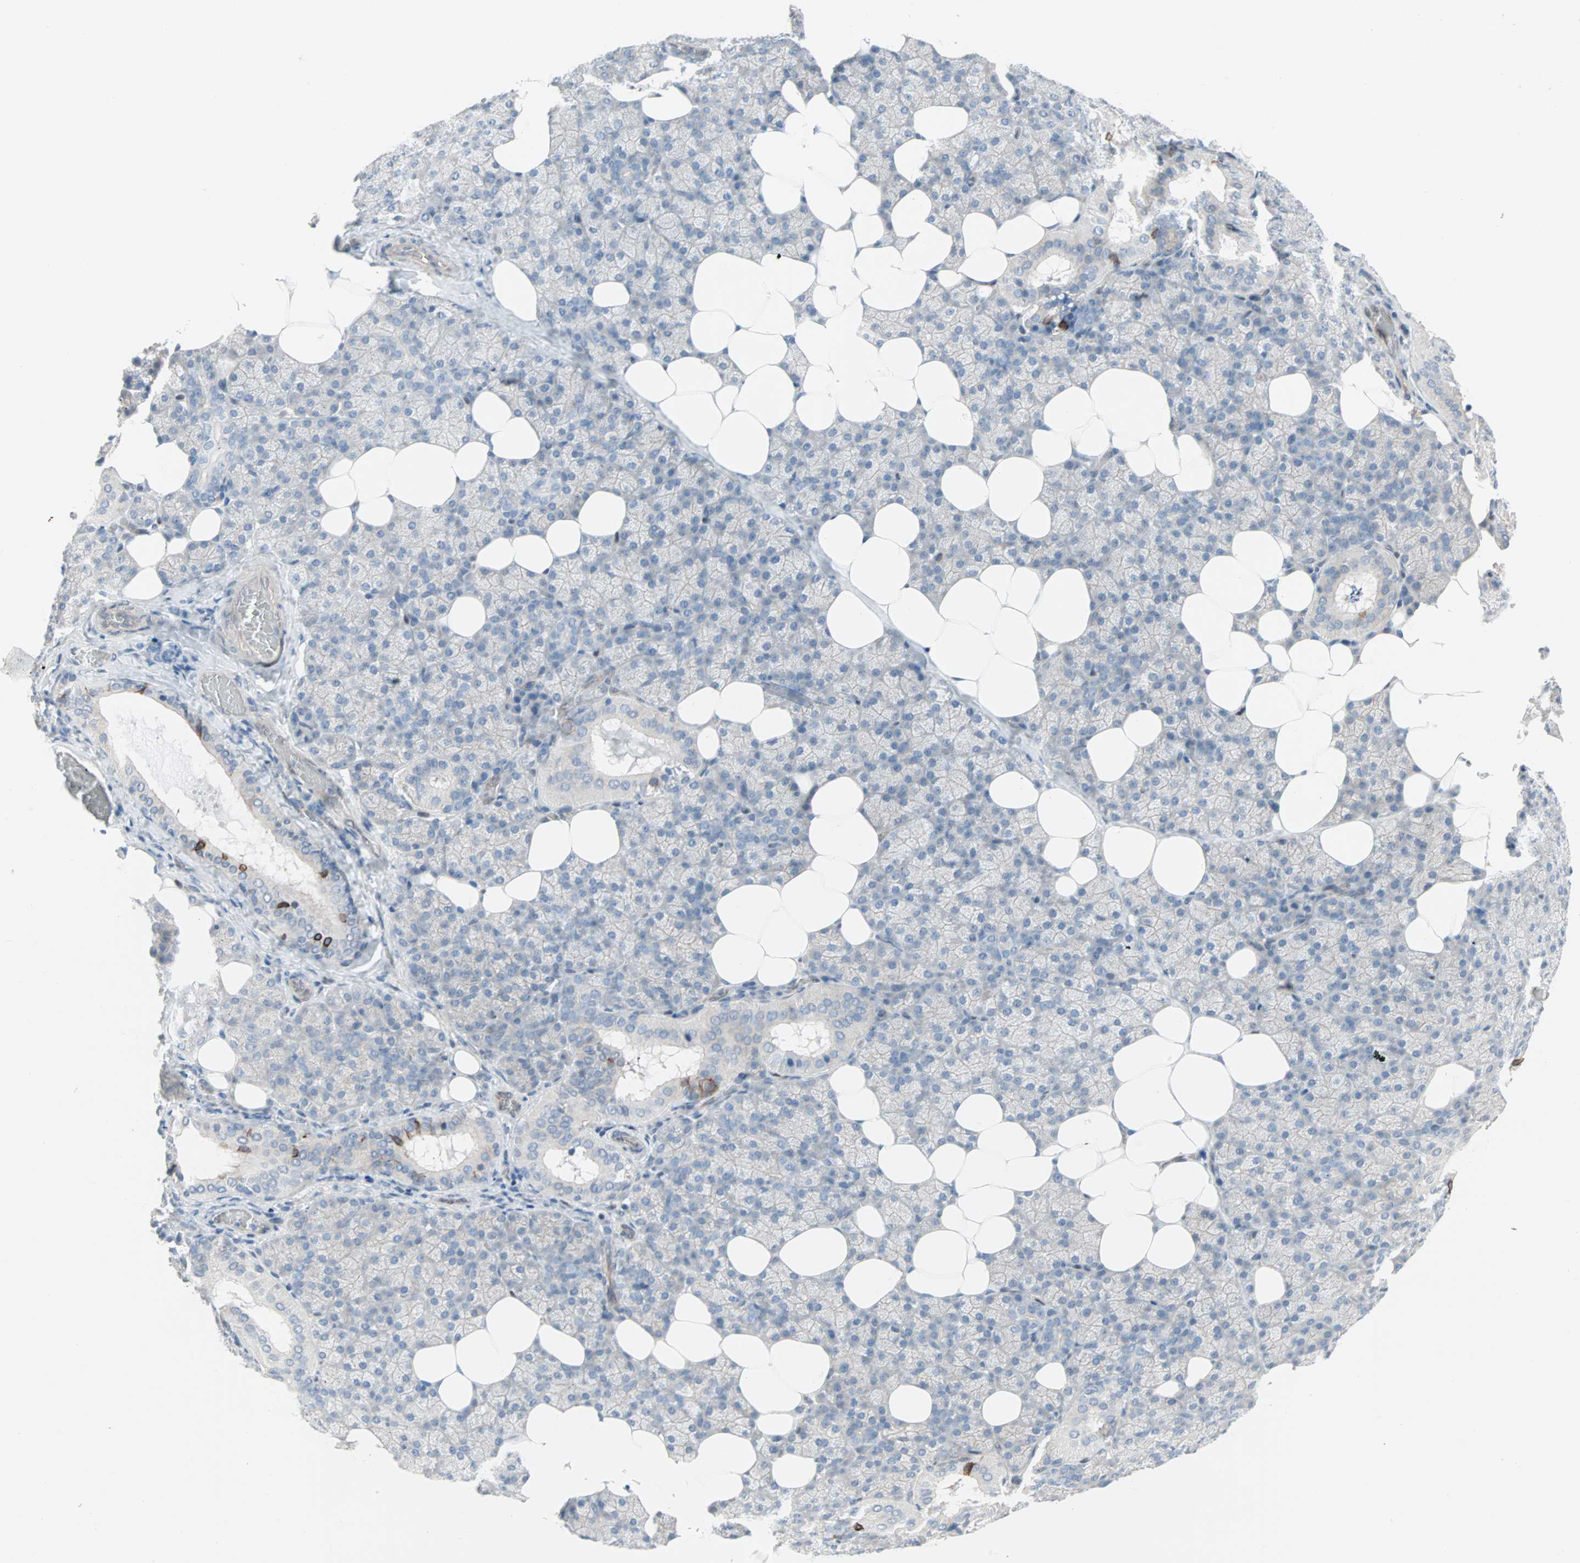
{"staining": {"intensity": "negative", "quantity": "none", "location": "none"}, "tissue": "salivary gland", "cell_type": "Glandular cells", "image_type": "normal", "snomed": [{"axis": "morphology", "description": "Normal tissue, NOS"}, {"axis": "topography", "description": "Lymph node"}, {"axis": "topography", "description": "Salivary gland"}], "caption": "Human salivary gland stained for a protein using IHC reveals no expression in glandular cells.", "gene": "CAND2", "patient": {"sex": "male", "age": 8}}